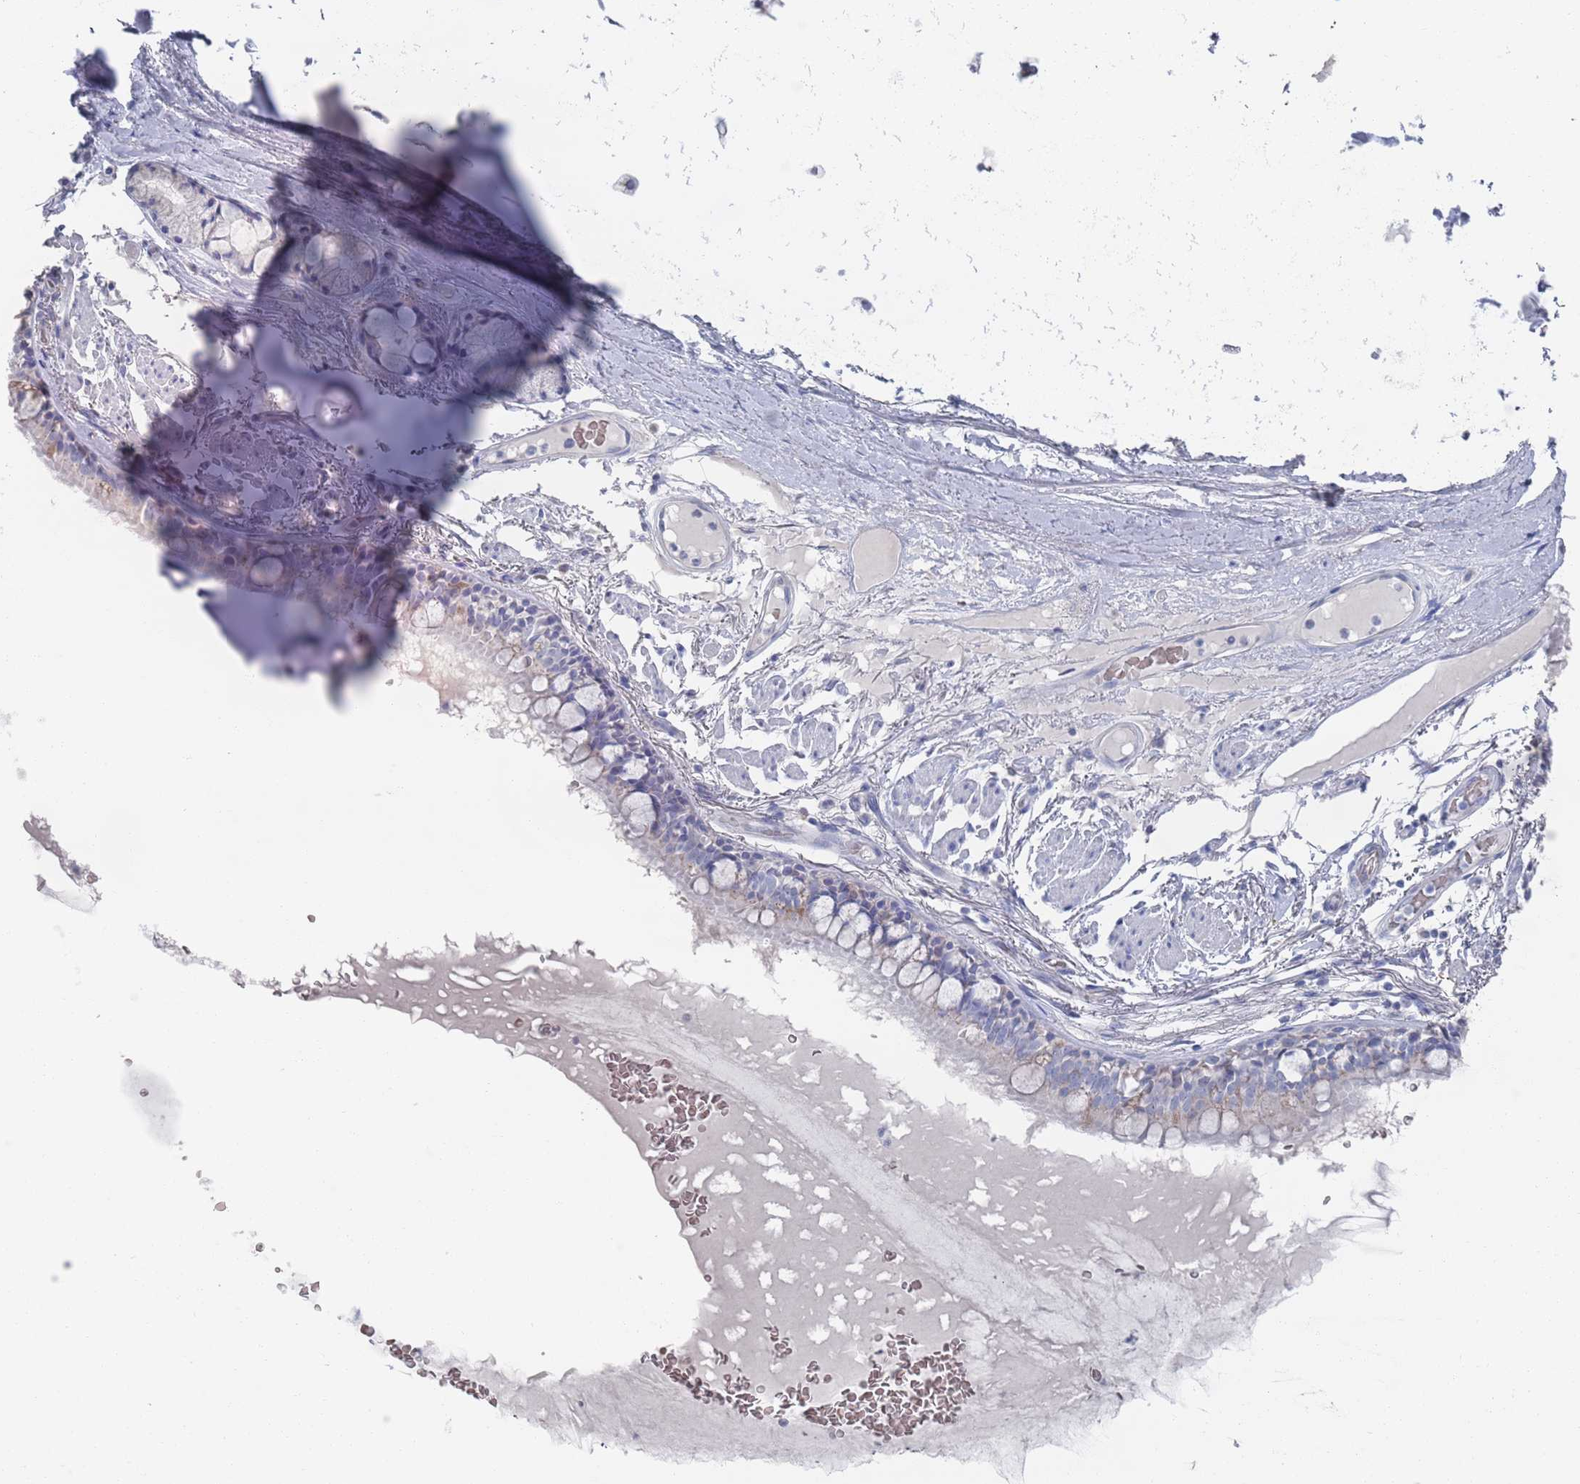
{"staining": {"intensity": "weak", "quantity": "<25%", "location": "cytoplasmic/membranous"}, "tissue": "bronchus", "cell_type": "Respiratory epithelial cells", "image_type": "normal", "snomed": [{"axis": "morphology", "description": "Normal tissue, NOS"}, {"axis": "topography", "description": "Bronchus"}], "caption": "High magnification brightfield microscopy of benign bronchus stained with DAB (3,3'-diaminobenzidine) (brown) and counterstained with hematoxylin (blue): respiratory epithelial cells show no significant staining.", "gene": "TMCO3", "patient": {"sex": "male", "age": 70}}